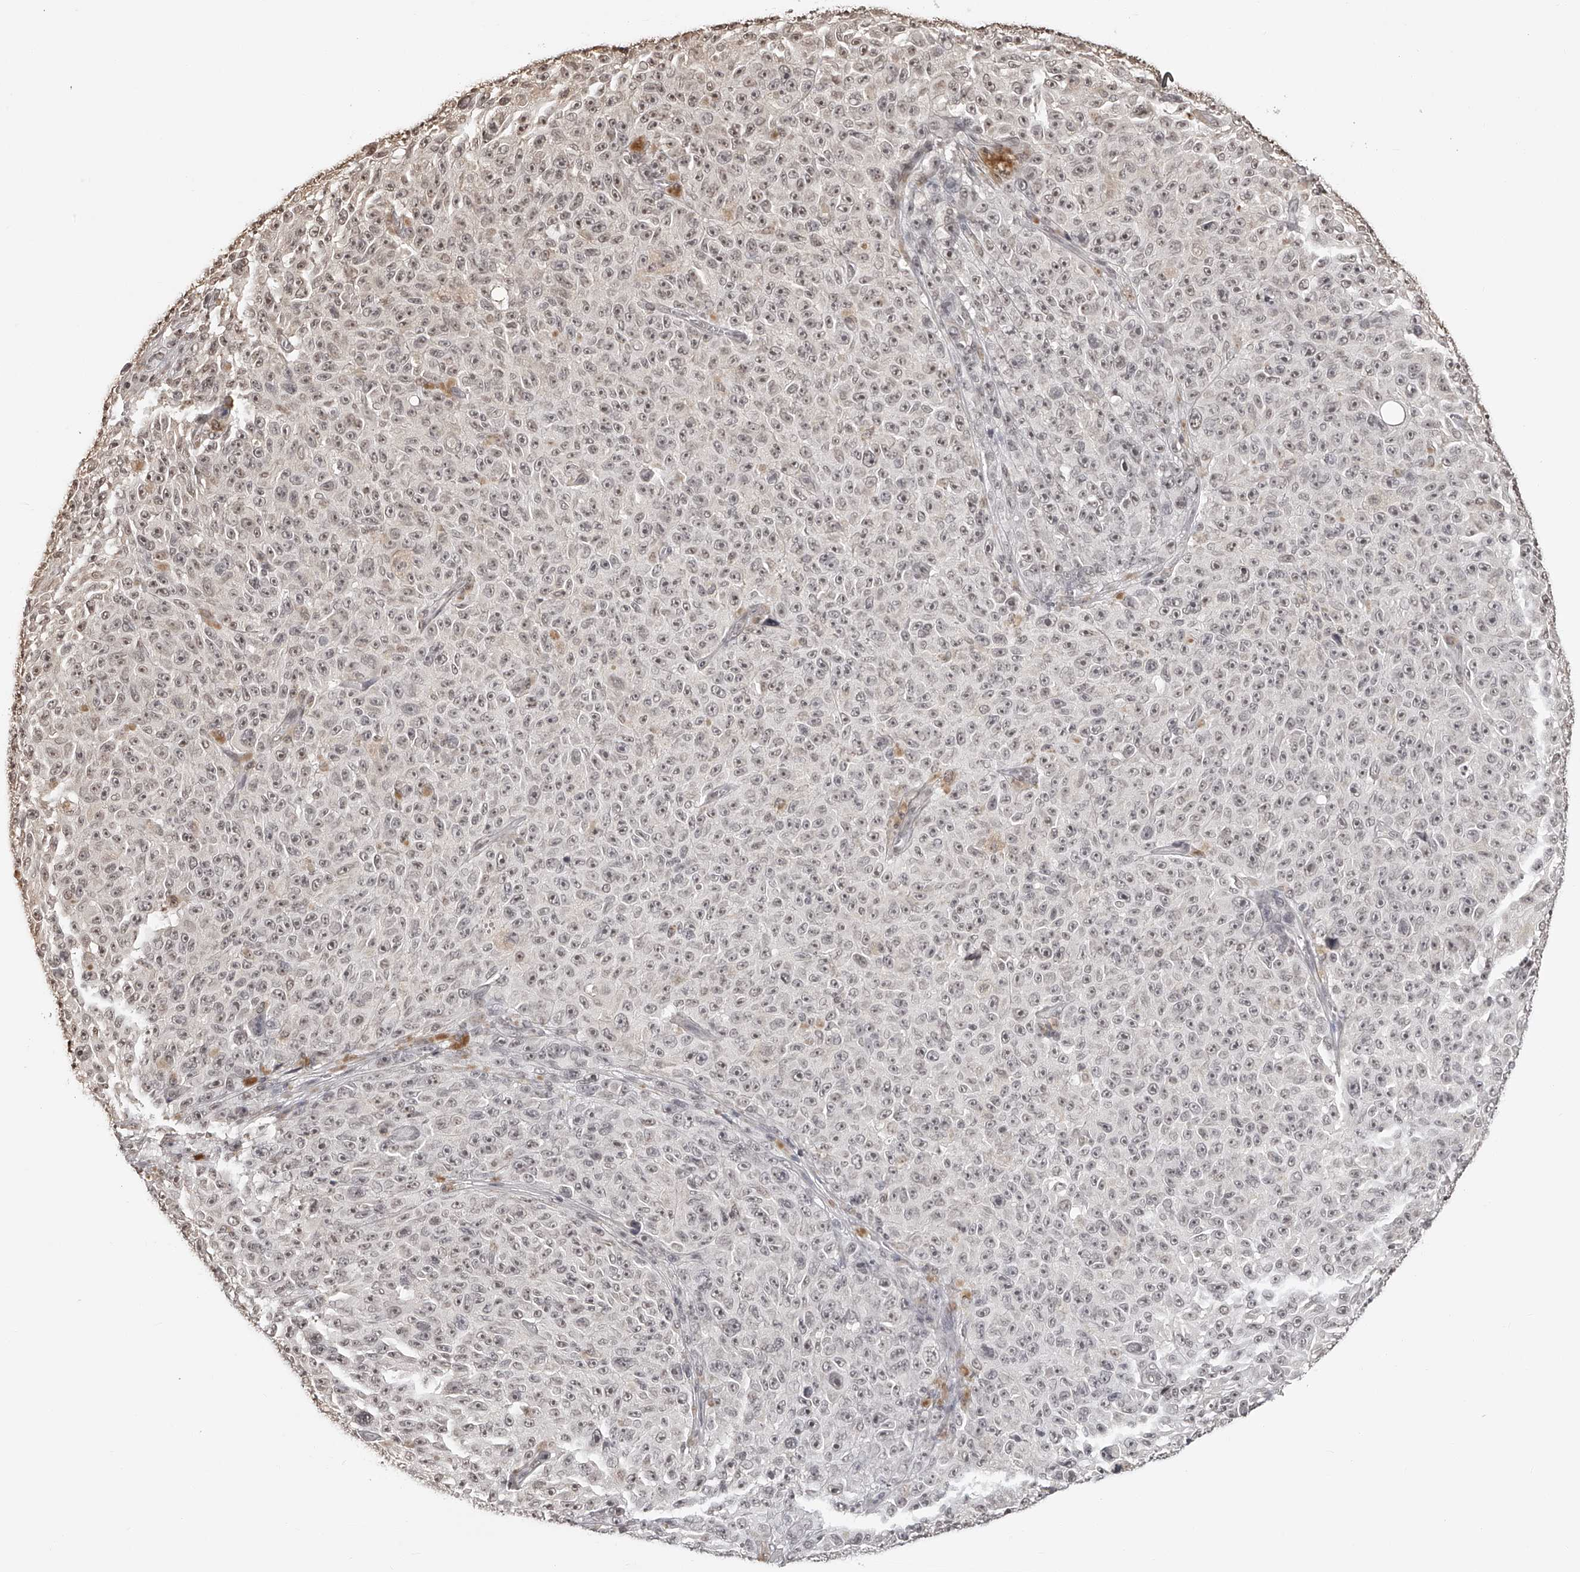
{"staining": {"intensity": "weak", "quantity": "25%-75%", "location": "nuclear"}, "tissue": "melanoma", "cell_type": "Tumor cells", "image_type": "cancer", "snomed": [{"axis": "morphology", "description": "Malignant melanoma, NOS"}, {"axis": "topography", "description": "Skin"}], "caption": "Immunohistochemical staining of melanoma reveals low levels of weak nuclear staining in about 25%-75% of tumor cells.", "gene": "ZNF503", "patient": {"sex": "female", "age": 82}}